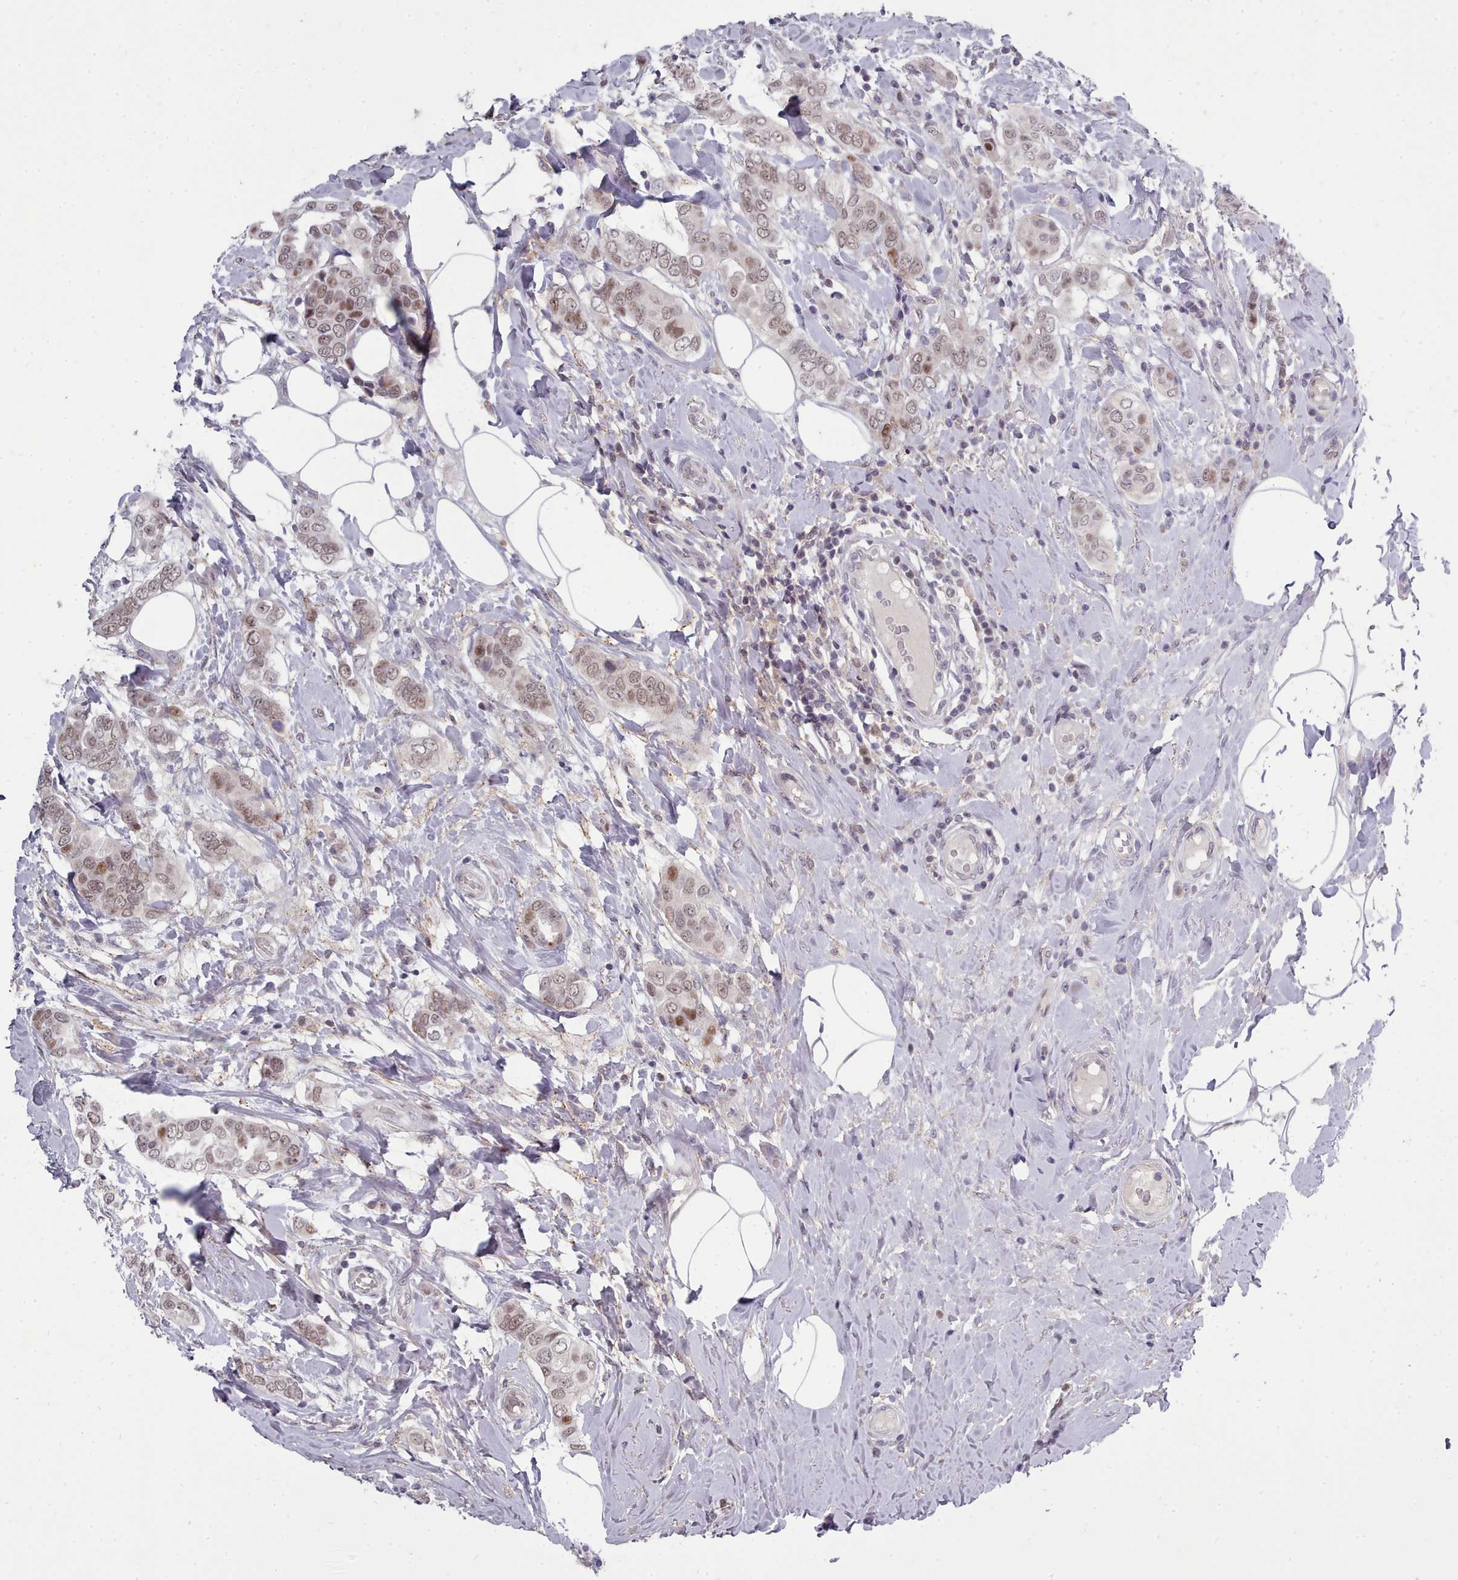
{"staining": {"intensity": "weak", "quantity": ">75%", "location": "nuclear"}, "tissue": "breast cancer", "cell_type": "Tumor cells", "image_type": "cancer", "snomed": [{"axis": "morphology", "description": "Lobular carcinoma"}, {"axis": "topography", "description": "Breast"}], "caption": "Breast cancer stained with a brown dye demonstrates weak nuclear positive expression in about >75% of tumor cells.", "gene": "GINS1", "patient": {"sex": "female", "age": 51}}